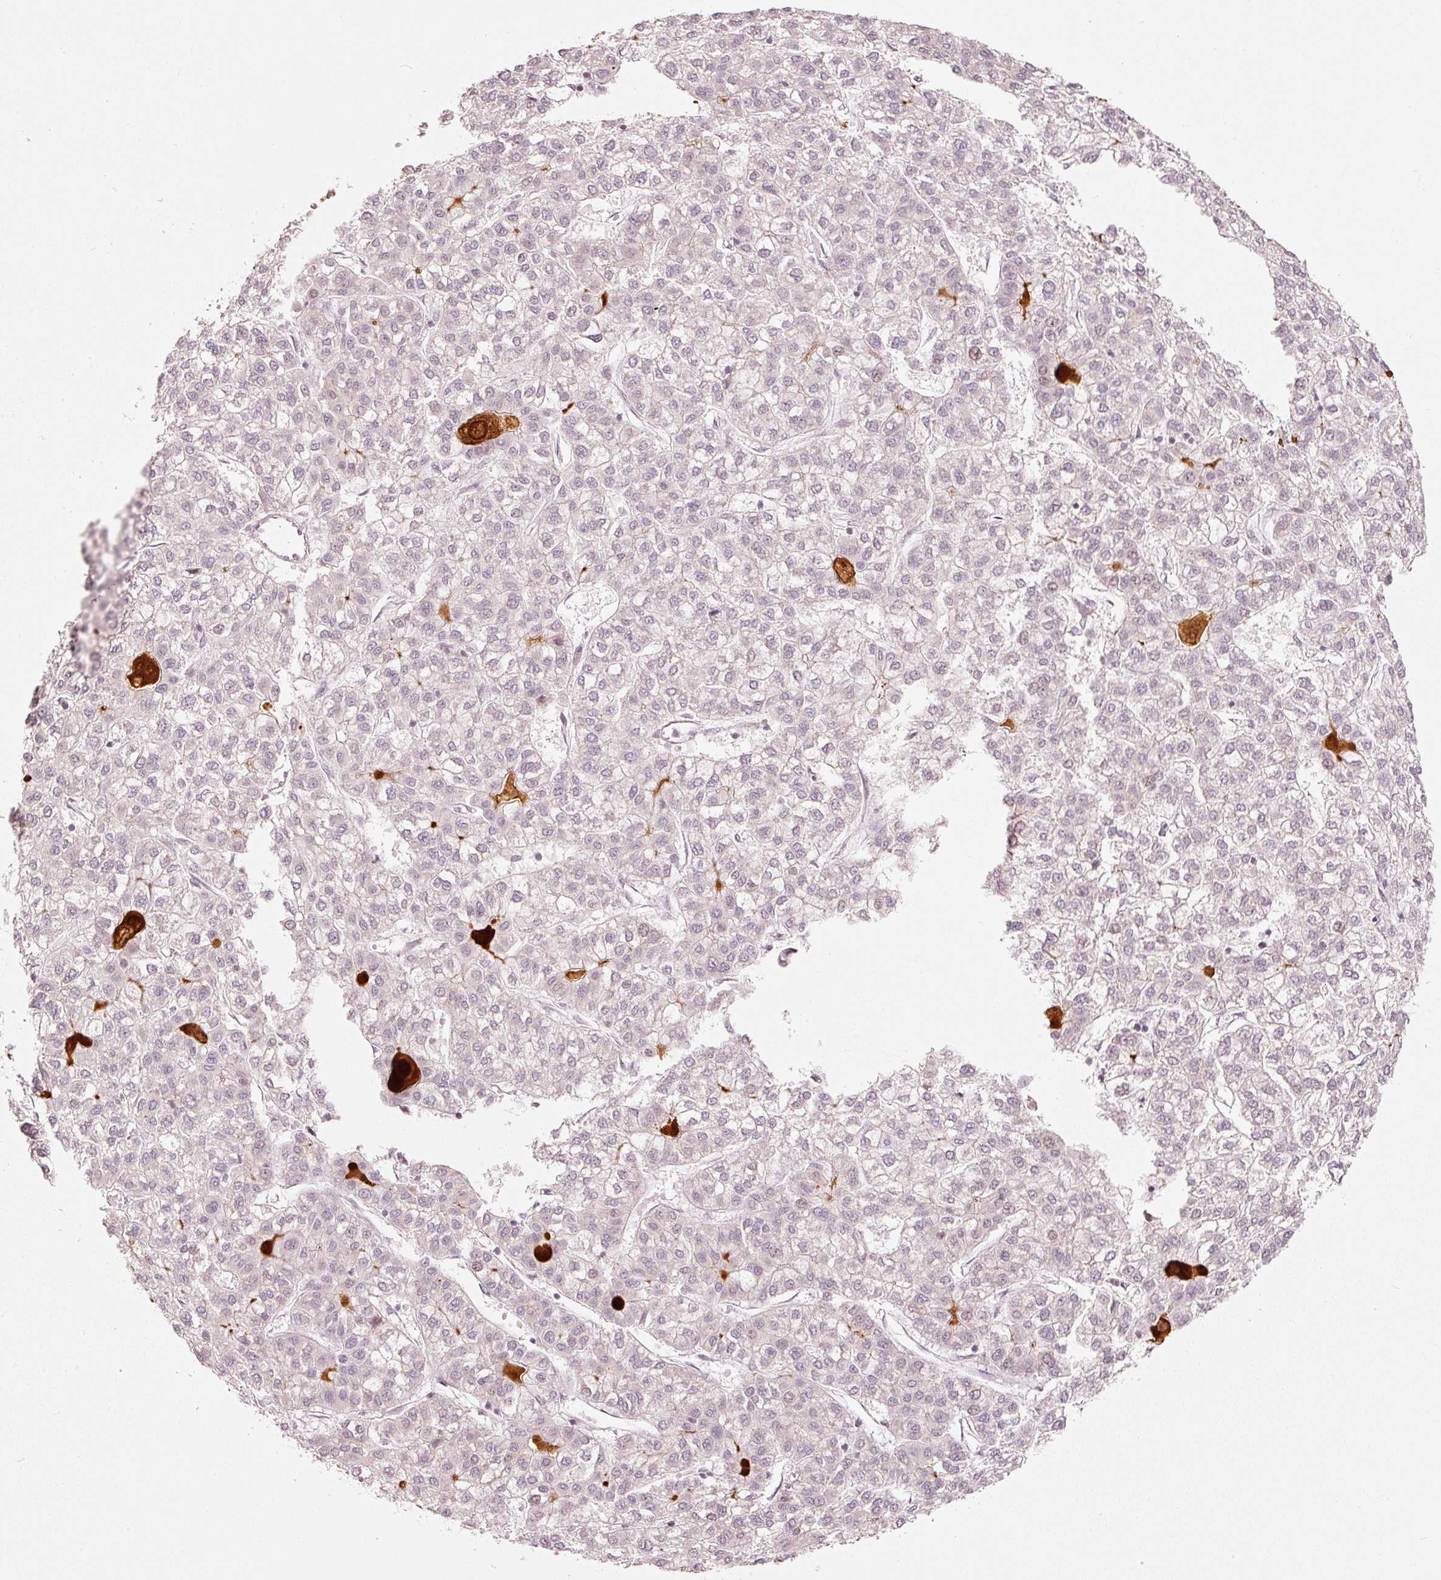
{"staining": {"intensity": "negative", "quantity": "none", "location": "none"}, "tissue": "liver cancer", "cell_type": "Tumor cells", "image_type": "cancer", "snomed": [{"axis": "morphology", "description": "Carcinoma, Hepatocellular, NOS"}, {"axis": "topography", "description": "Liver"}], "caption": "Image shows no protein expression in tumor cells of hepatocellular carcinoma (liver) tissue.", "gene": "SLC20A1", "patient": {"sex": "female", "age": 43}}